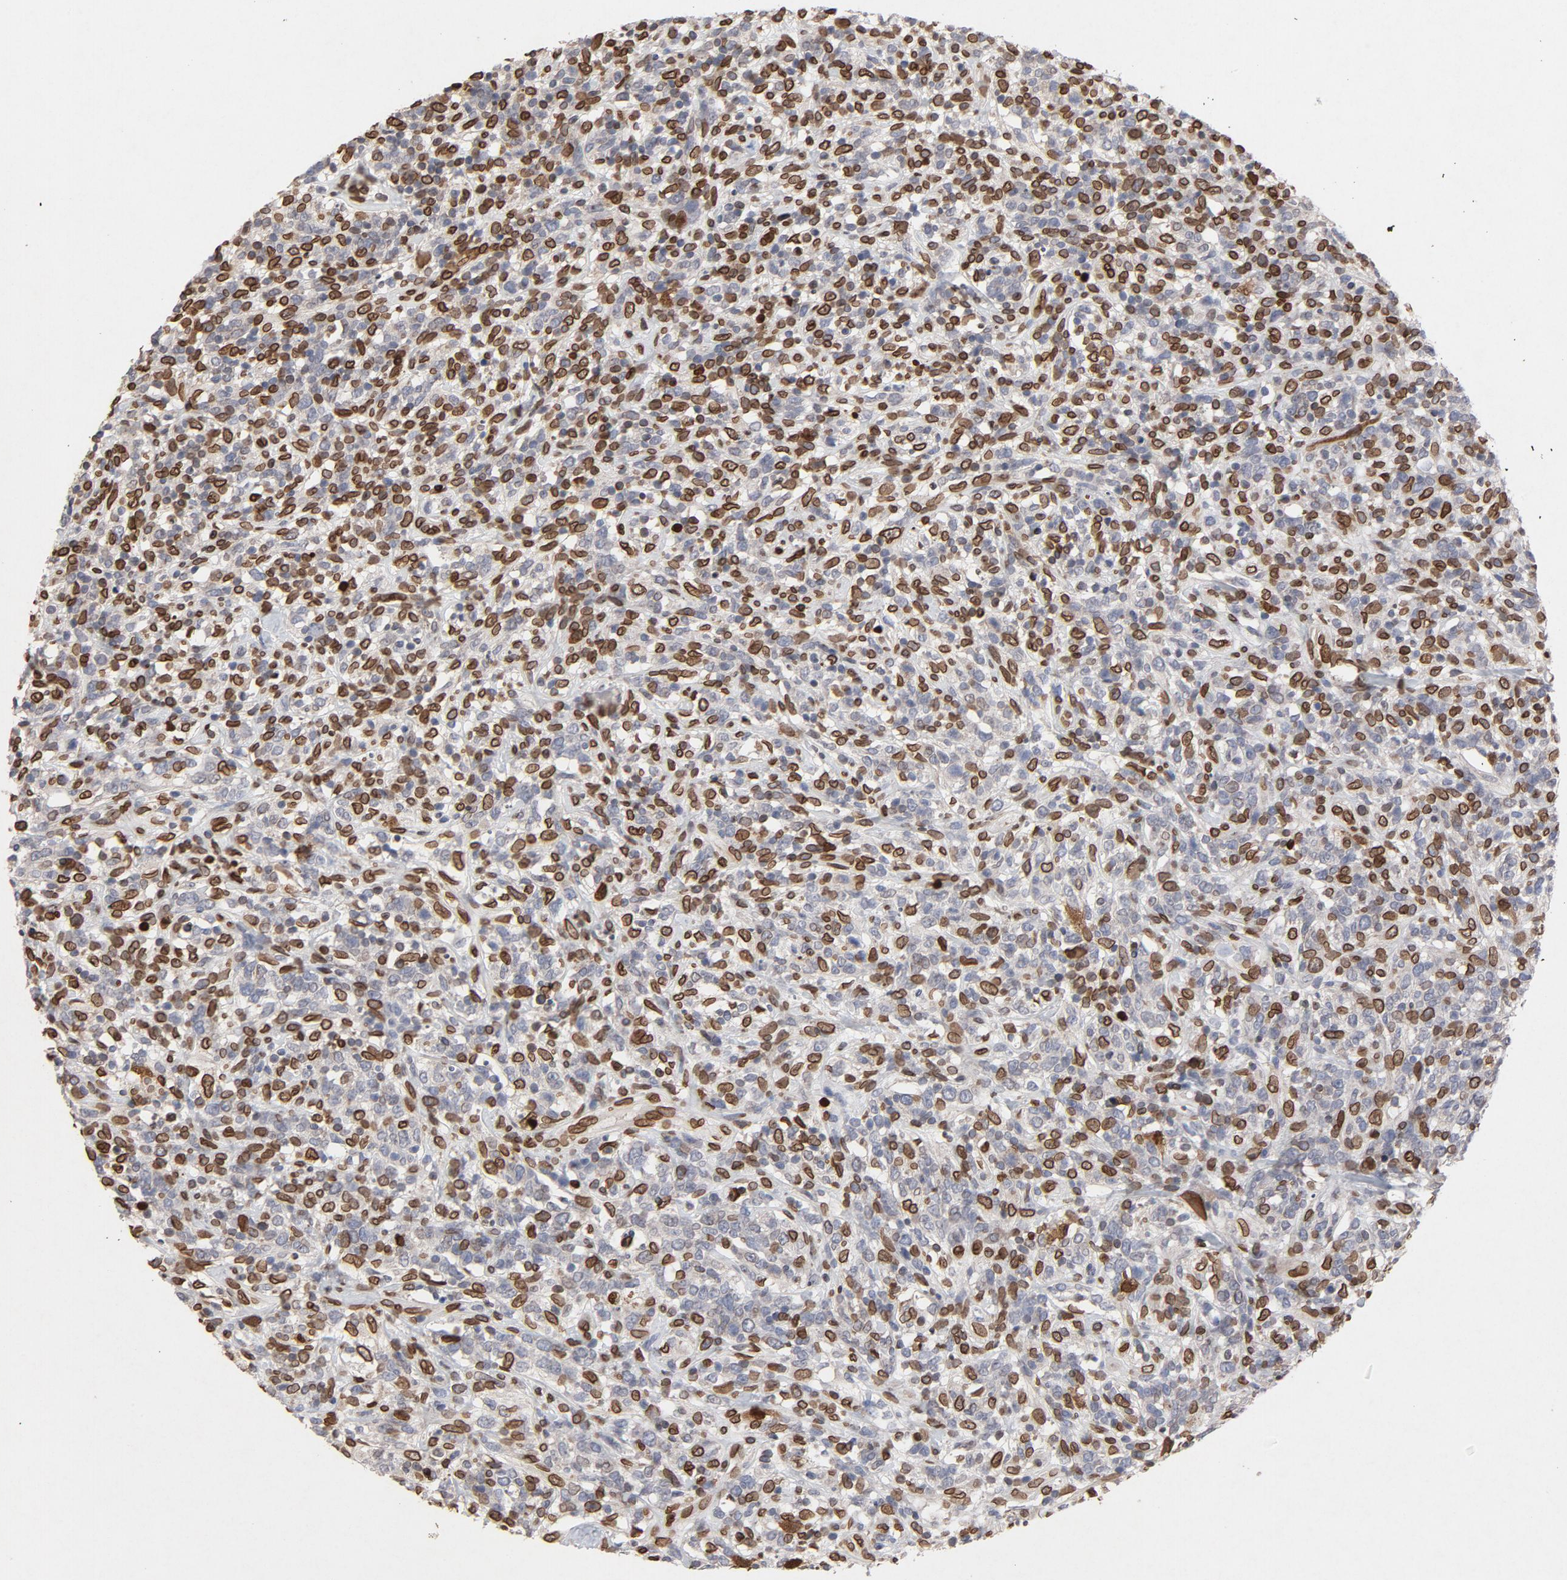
{"staining": {"intensity": "strong", "quantity": "25%-75%", "location": "cytoplasmic/membranous,nuclear"}, "tissue": "lymphoma", "cell_type": "Tumor cells", "image_type": "cancer", "snomed": [{"axis": "morphology", "description": "Malignant lymphoma, non-Hodgkin's type, High grade"}, {"axis": "topography", "description": "Lymph node"}], "caption": "This micrograph exhibits IHC staining of human high-grade malignant lymphoma, non-Hodgkin's type, with high strong cytoplasmic/membranous and nuclear positivity in approximately 25%-75% of tumor cells.", "gene": "LMNA", "patient": {"sex": "female", "age": 73}}